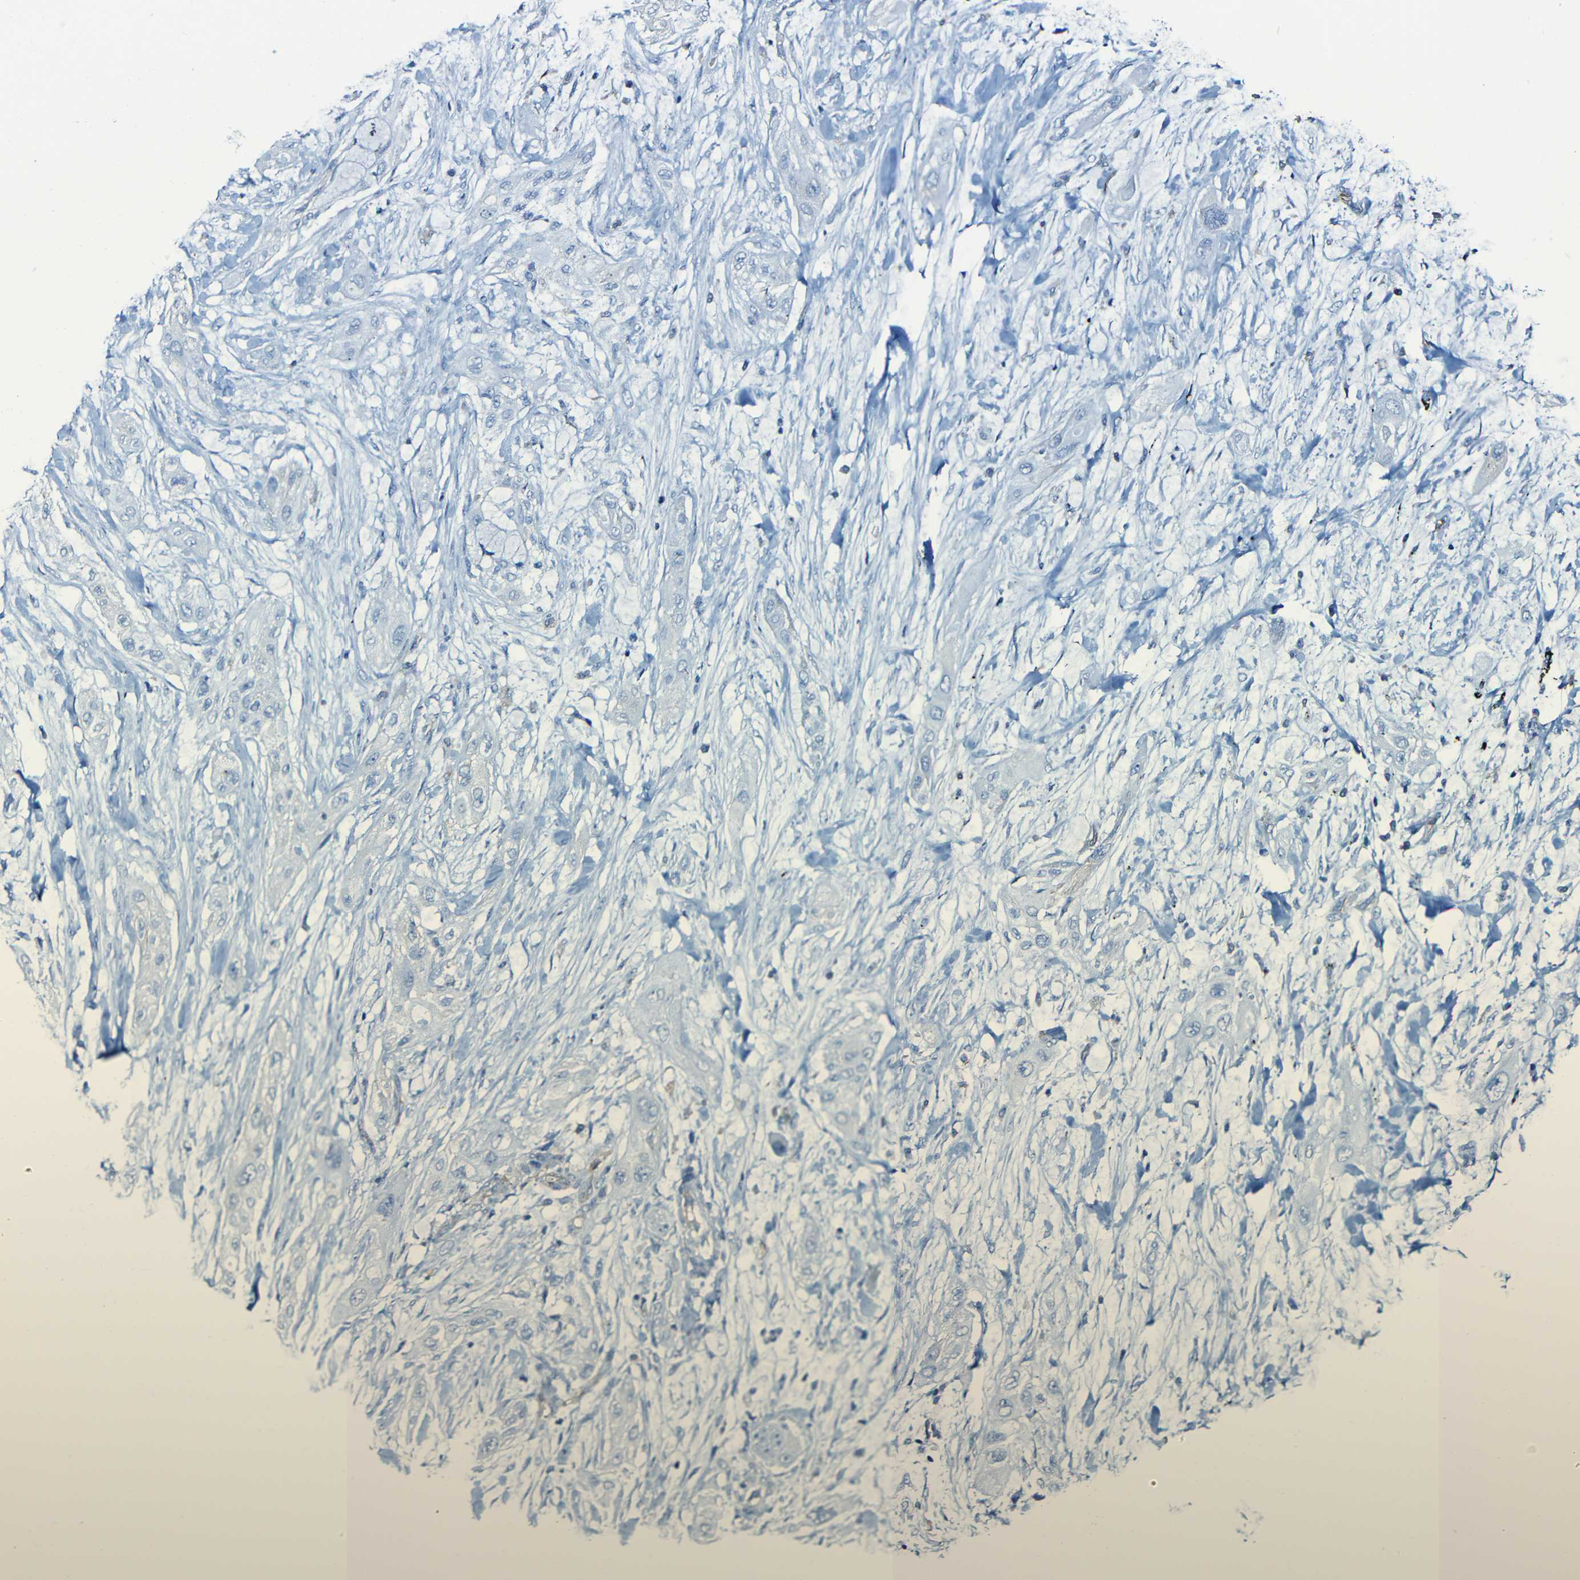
{"staining": {"intensity": "negative", "quantity": "none", "location": "none"}, "tissue": "lung cancer", "cell_type": "Tumor cells", "image_type": "cancer", "snomed": [{"axis": "morphology", "description": "Squamous cell carcinoma, NOS"}, {"axis": "topography", "description": "Lung"}], "caption": "This is an IHC histopathology image of human lung squamous cell carcinoma. There is no staining in tumor cells.", "gene": "MSN", "patient": {"sex": "female", "age": 47}}